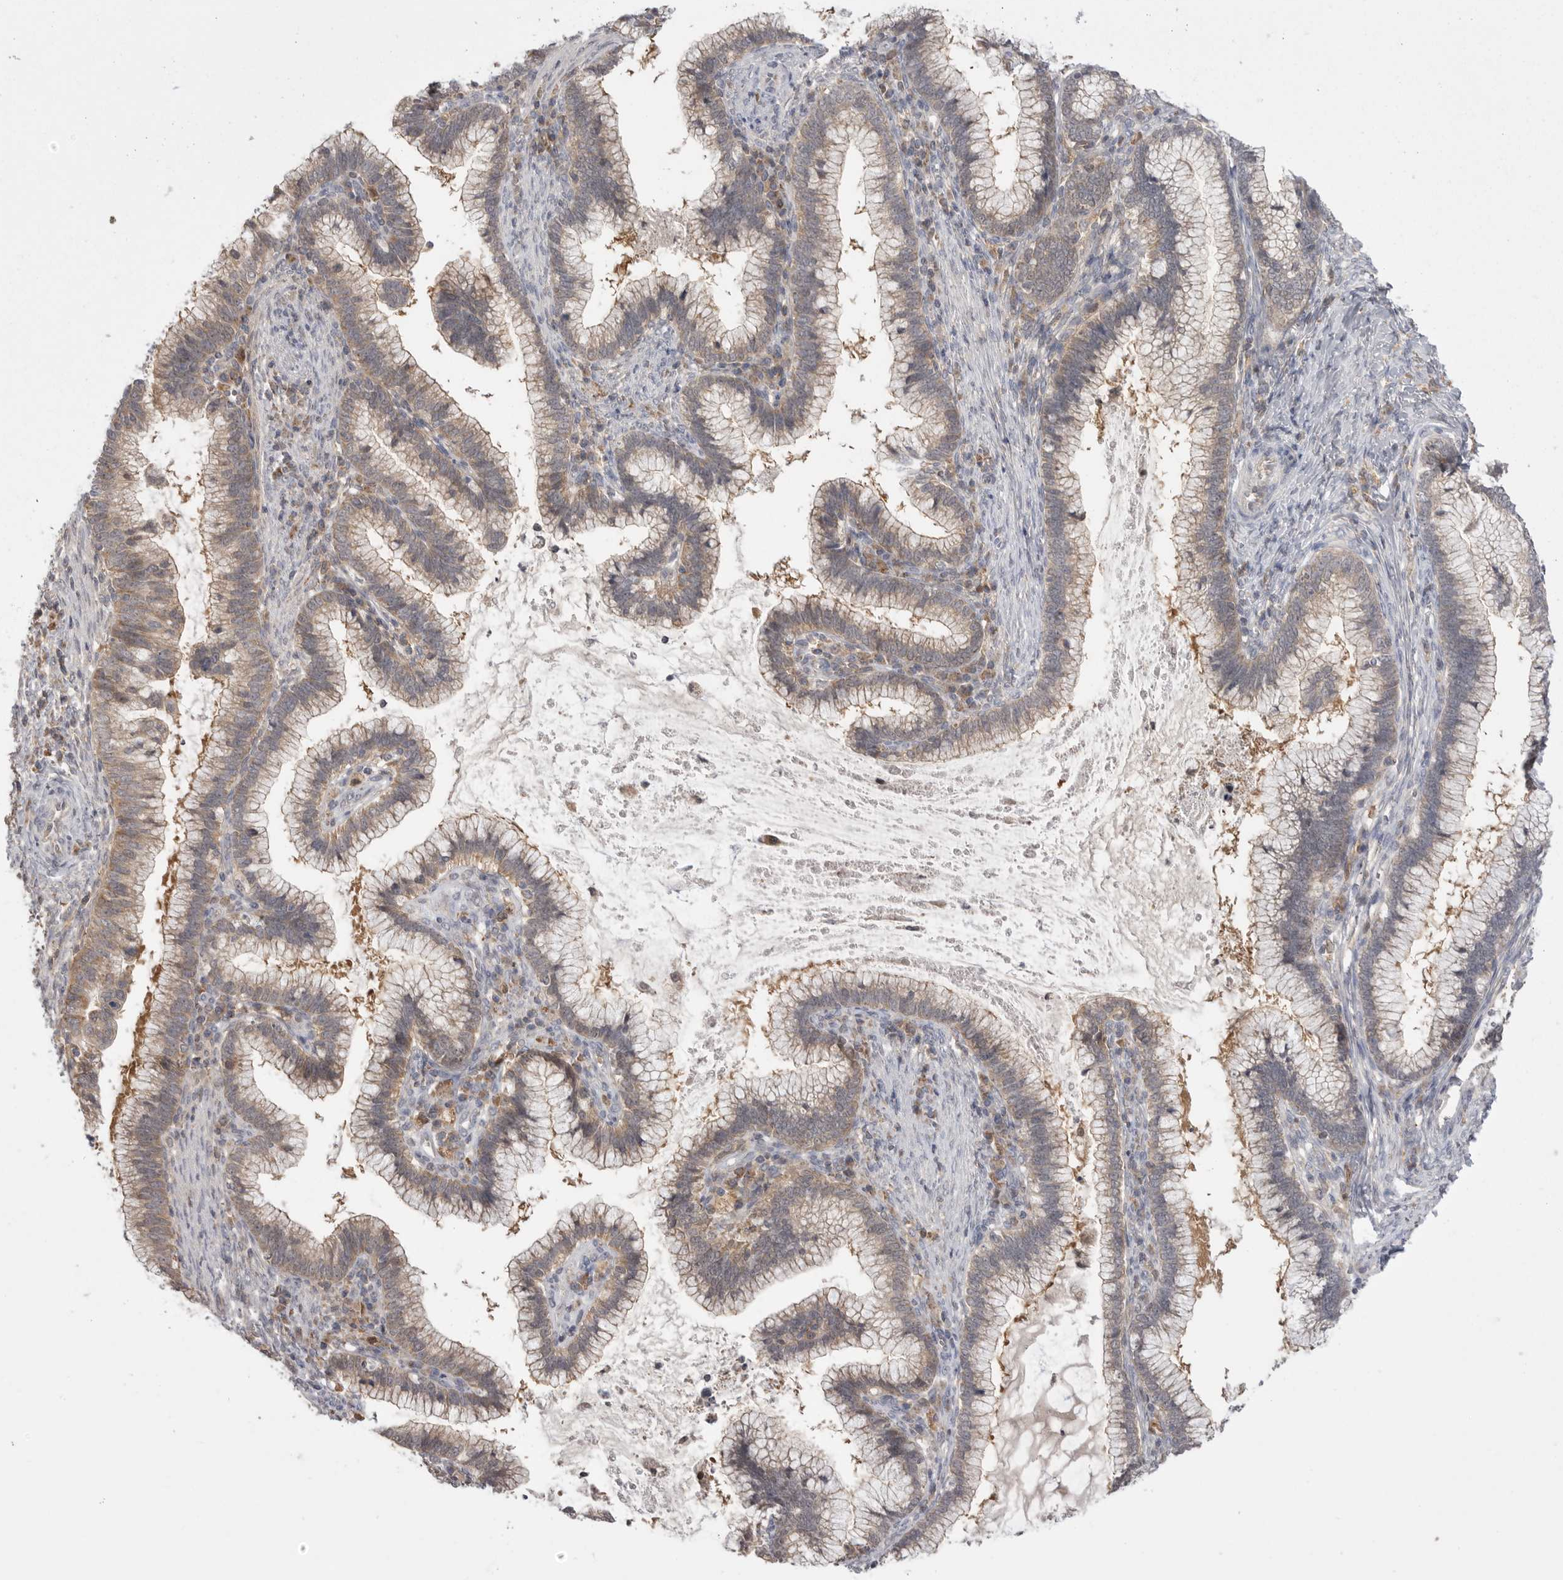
{"staining": {"intensity": "weak", "quantity": "25%-75%", "location": "cytoplasmic/membranous"}, "tissue": "cervical cancer", "cell_type": "Tumor cells", "image_type": "cancer", "snomed": [{"axis": "morphology", "description": "Adenocarcinoma, NOS"}, {"axis": "topography", "description": "Cervix"}], "caption": "About 25%-75% of tumor cells in human cervical cancer (adenocarcinoma) show weak cytoplasmic/membranous protein expression as visualized by brown immunohistochemical staining.", "gene": "KYAT3", "patient": {"sex": "female", "age": 36}}